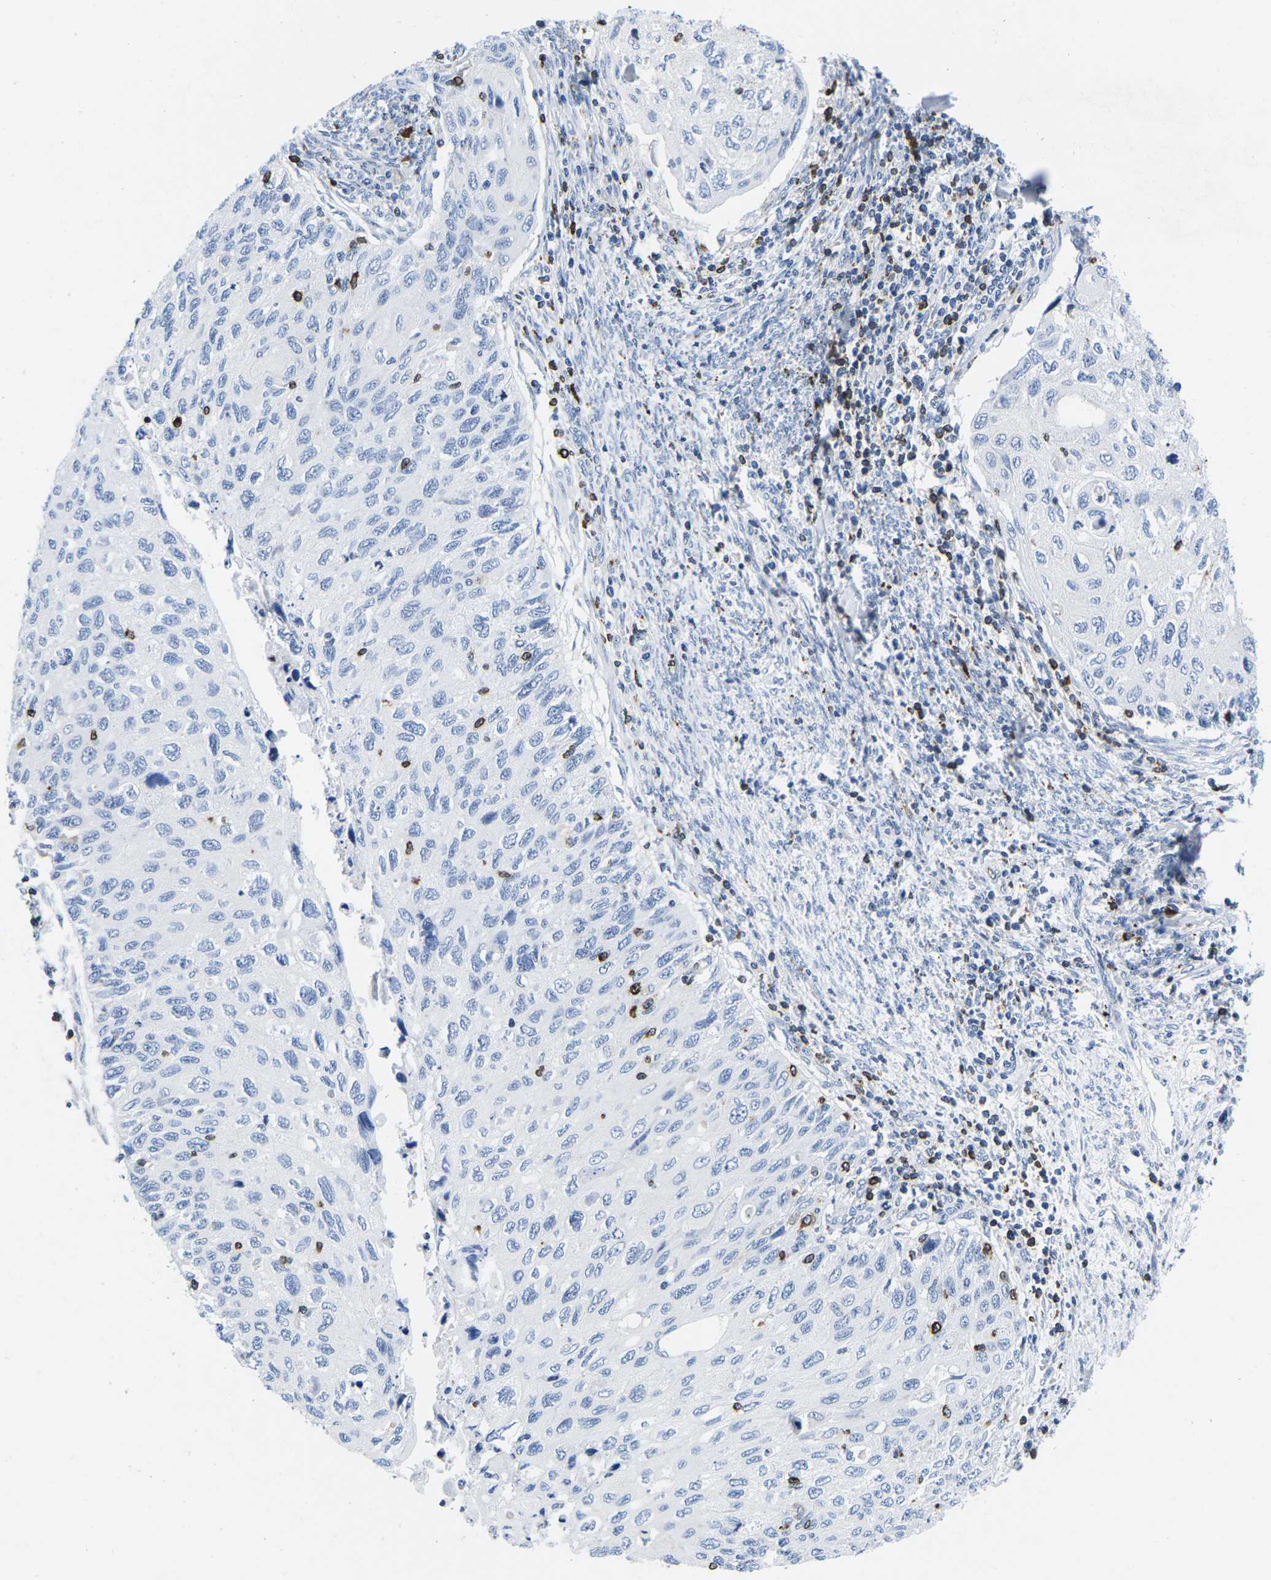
{"staining": {"intensity": "negative", "quantity": "none", "location": "none"}, "tissue": "cervical cancer", "cell_type": "Tumor cells", "image_type": "cancer", "snomed": [{"axis": "morphology", "description": "Squamous cell carcinoma, NOS"}, {"axis": "topography", "description": "Cervix"}], "caption": "An IHC histopathology image of cervical squamous cell carcinoma is shown. There is no staining in tumor cells of cervical squamous cell carcinoma.", "gene": "CTSW", "patient": {"sex": "female", "age": 70}}